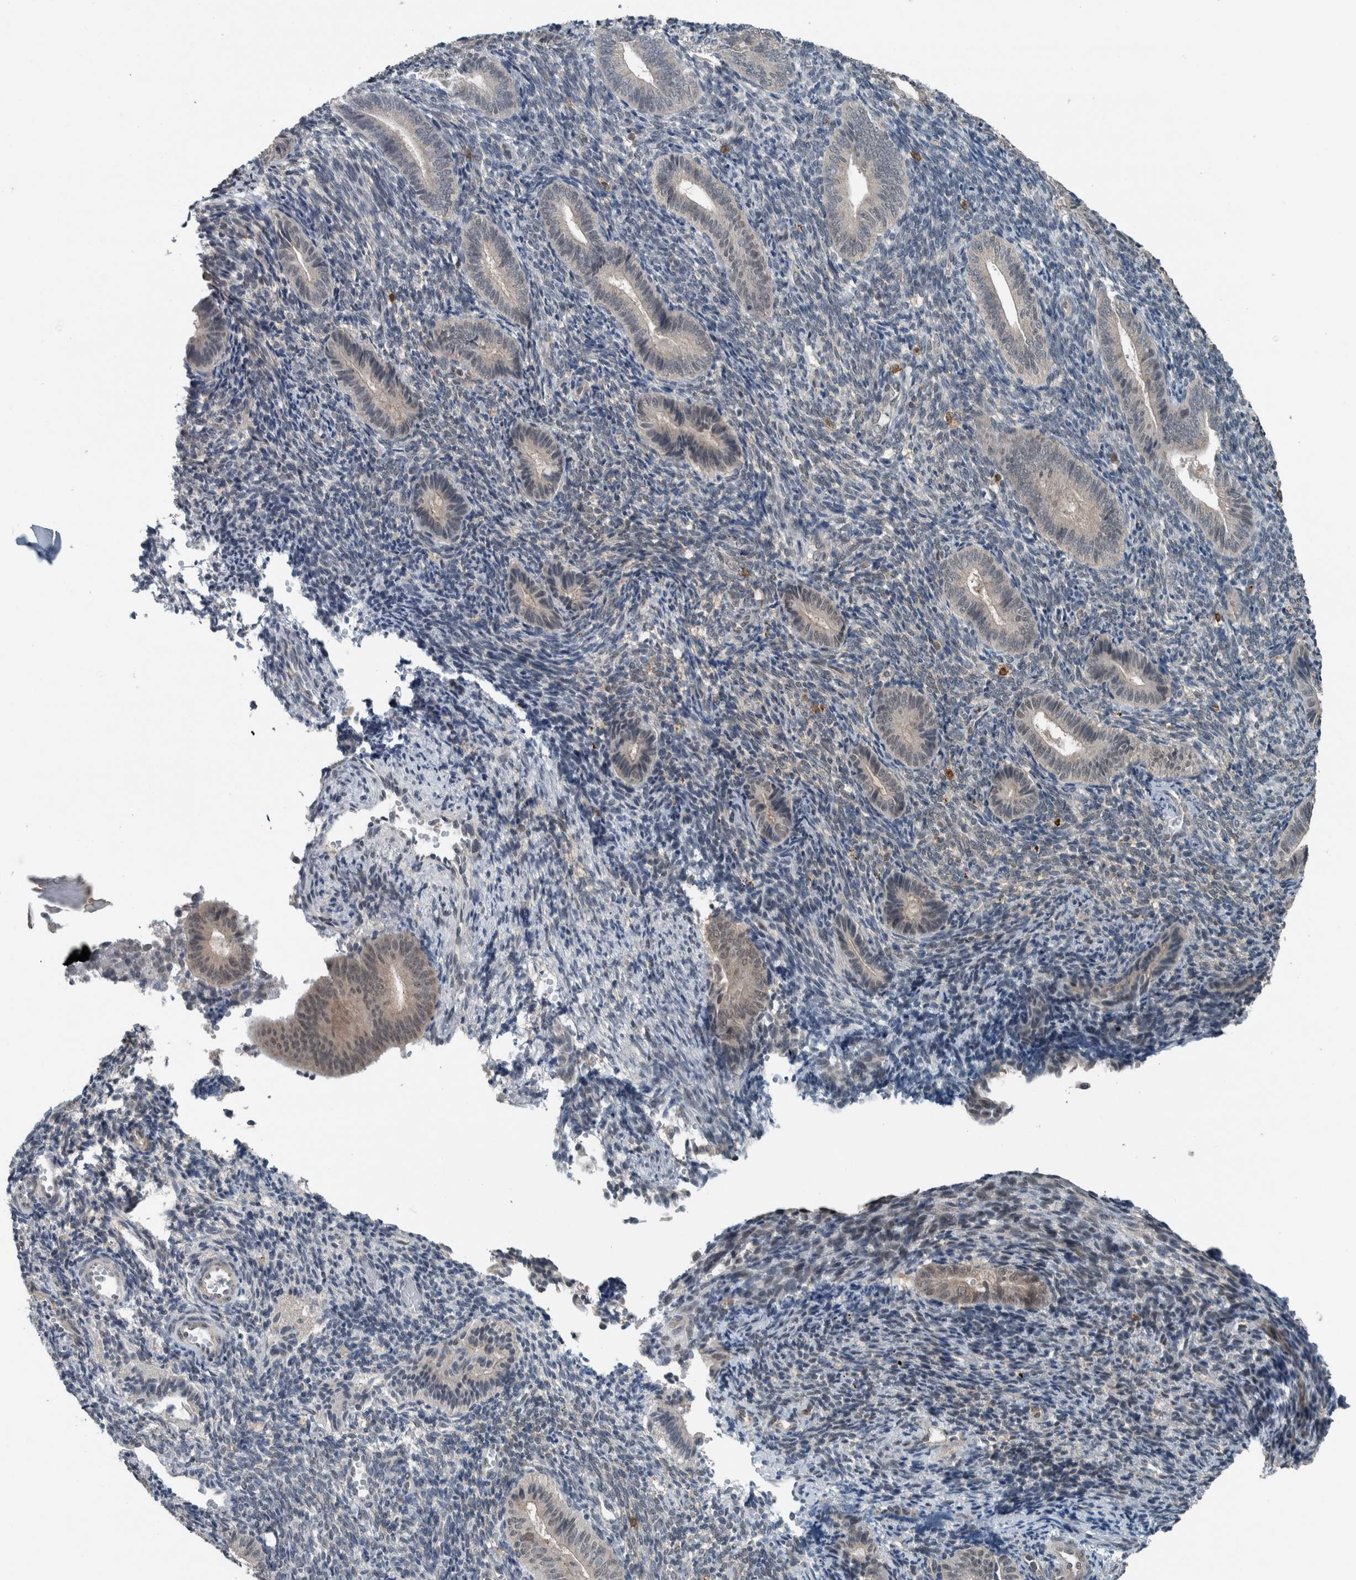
{"staining": {"intensity": "negative", "quantity": "none", "location": "none"}, "tissue": "endometrium", "cell_type": "Cells in endometrial stroma", "image_type": "normal", "snomed": [{"axis": "morphology", "description": "Normal tissue, NOS"}, {"axis": "topography", "description": "Uterus"}, {"axis": "topography", "description": "Endometrium"}], "caption": "This is a histopathology image of immunohistochemistry staining of unremarkable endometrium, which shows no positivity in cells in endometrial stroma.", "gene": "MYO1E", "patient": {"sex": "female", "age": 33}}